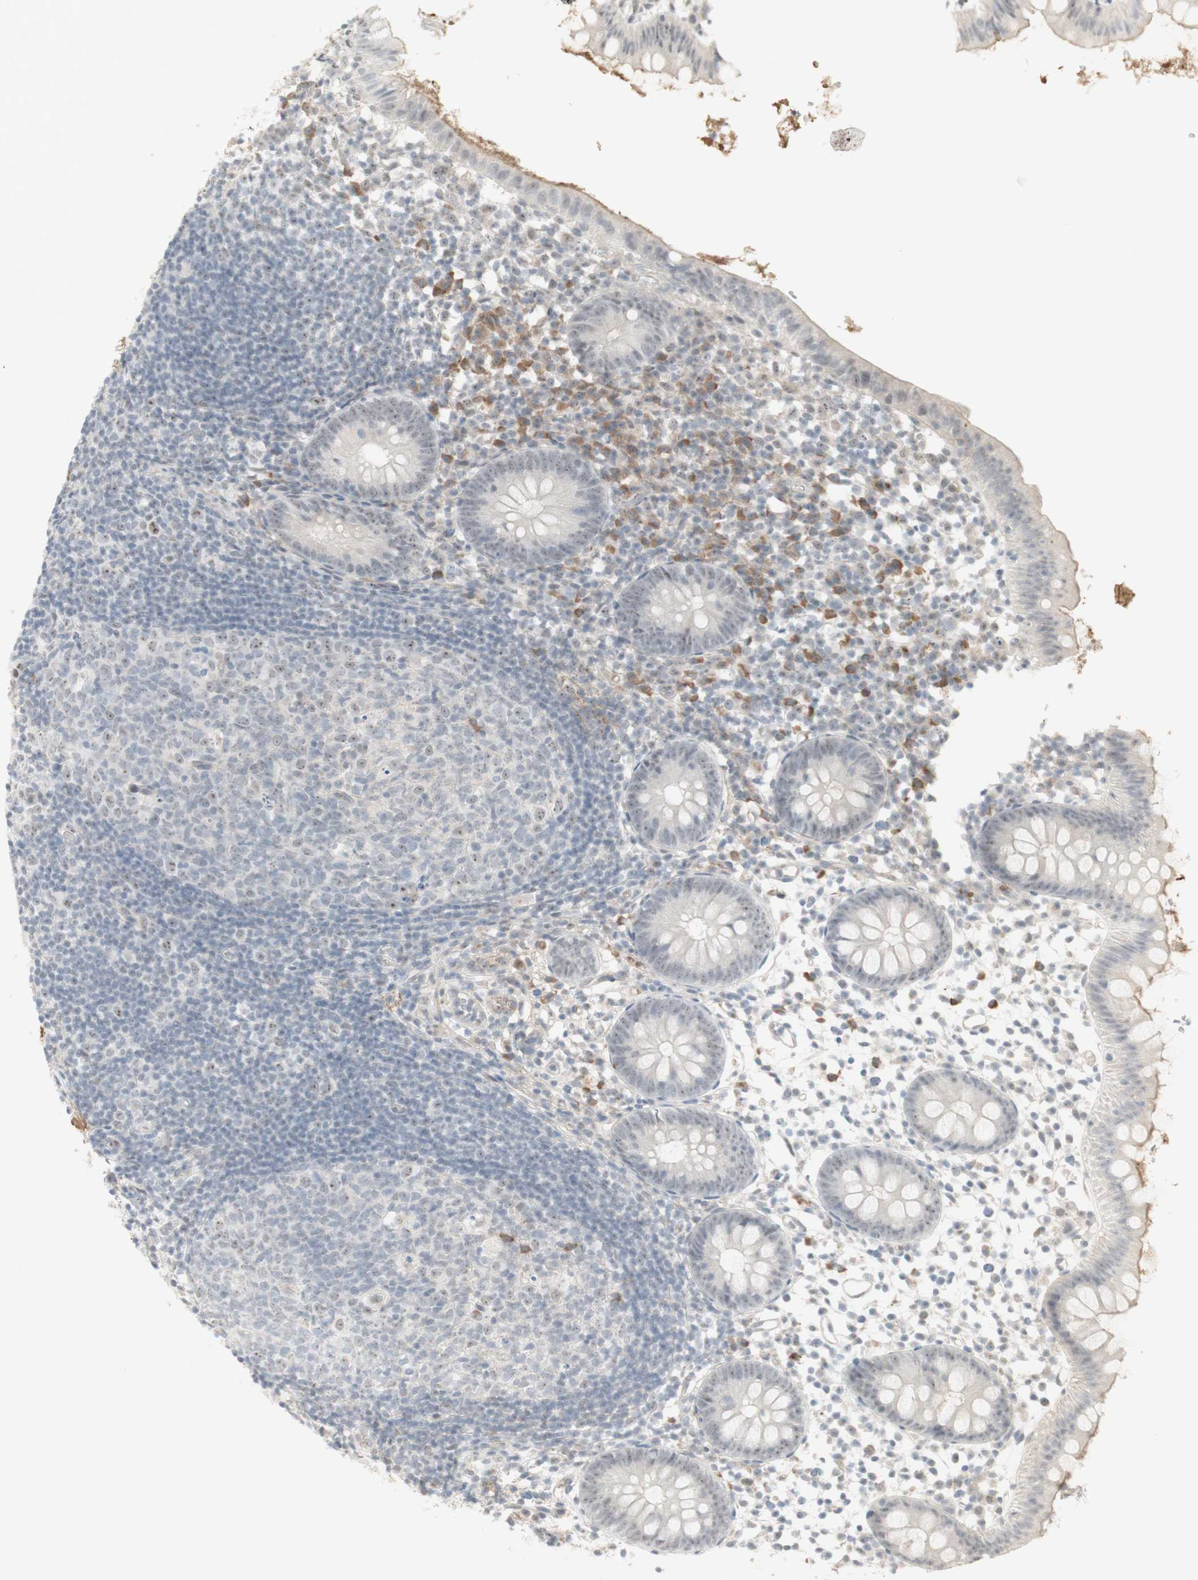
{"staining": {"intensity": "negative", "quantity": "none", "location": "none"}, "tissue": "appendix", "cell_type": "Glandular cells", "image_type": "normal", "snomed": [{"axis": "morphology", "description": "Normal tissue, NOS"}, {"axis": "topography", "description": "Appendix"}], "caption": "This is a photomicrograph of immunohistochemistry staining of unremarkable appendix, which shows no expression in glandular cells. (DAB (3,3'-diaminobenzidine) immunohistochemistry with hematoxylin counter stain).", "gene": "PLCD4", "patient": {"sex": "female", "age": 20}}